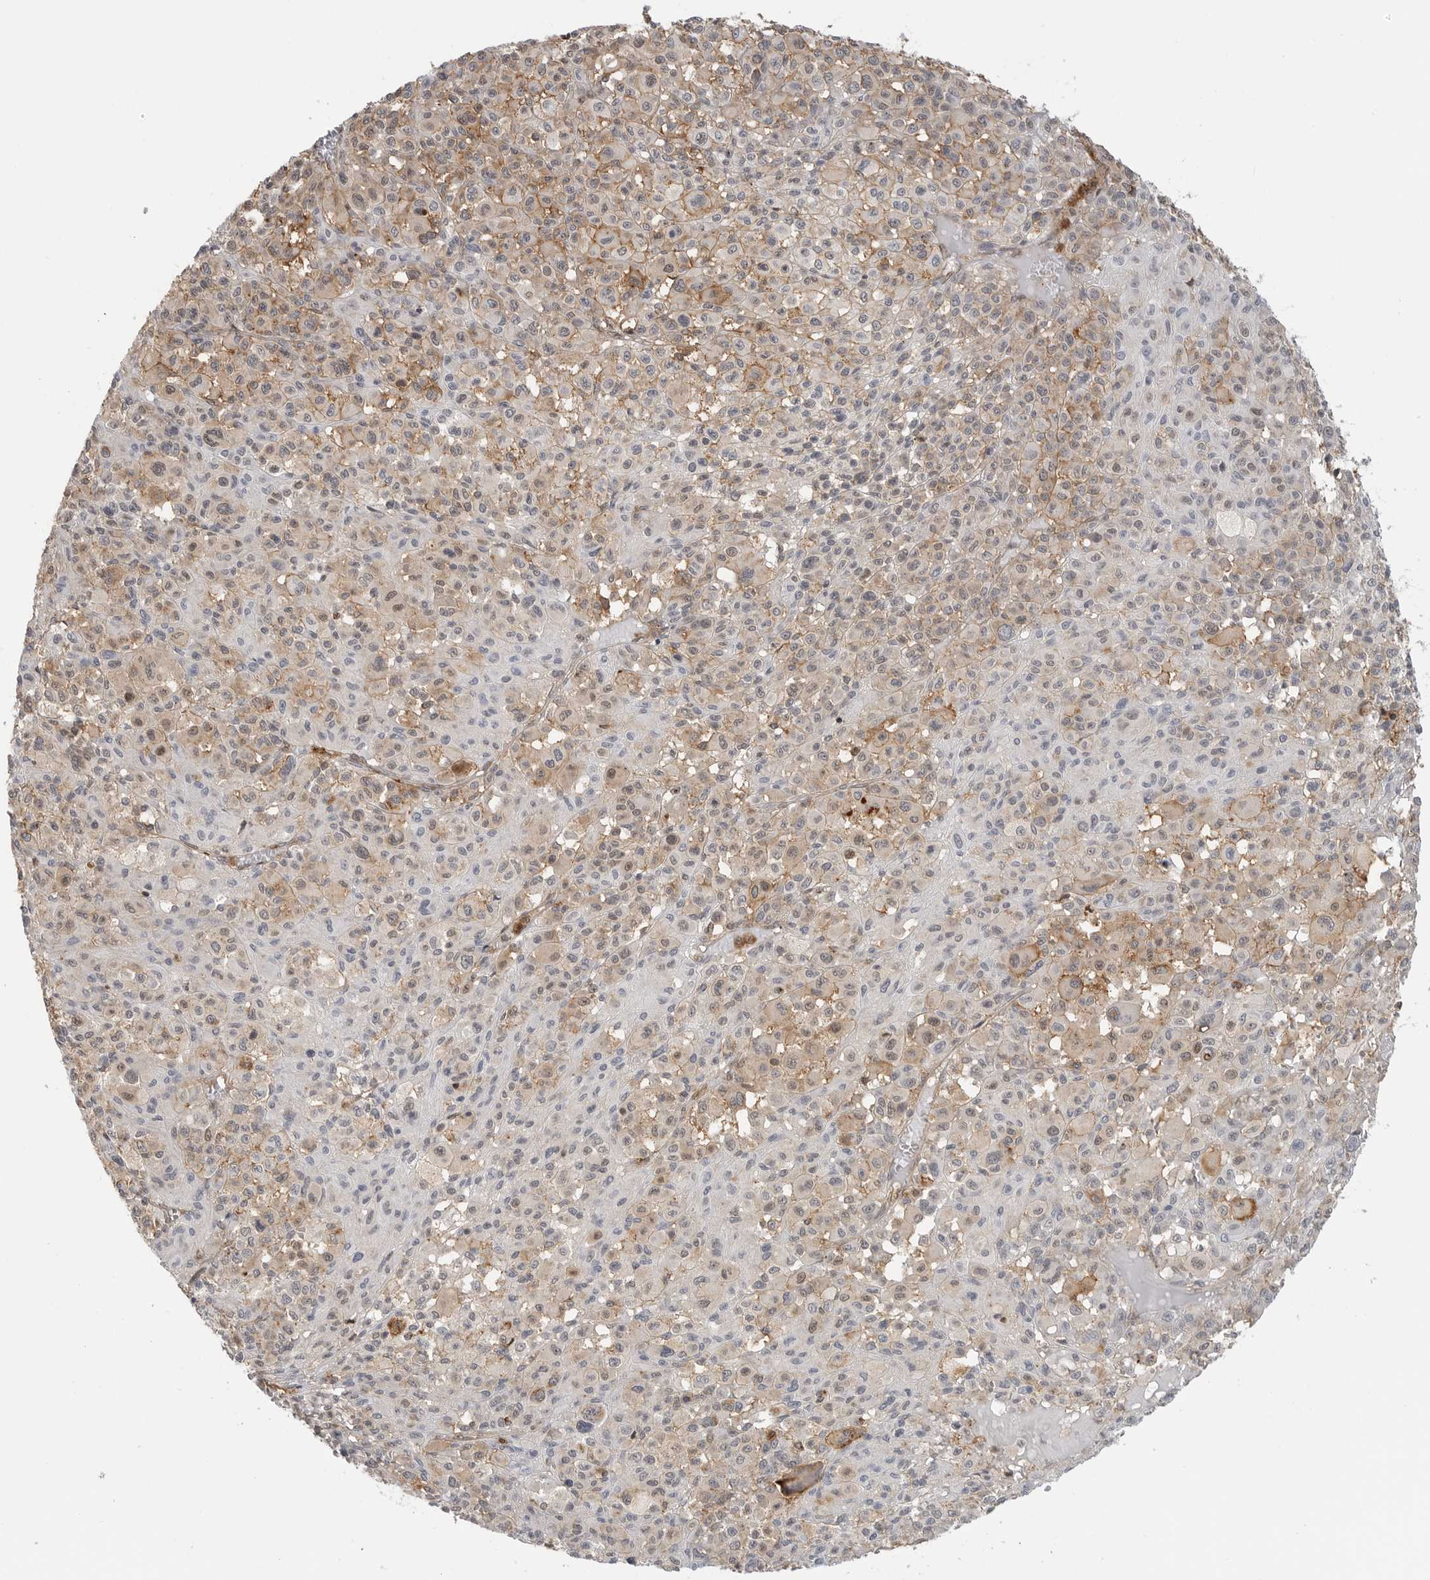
{"staining": {"intensity": "weak", "quantity": ">75%", "location": "cytoplasmic/membranous,nuclear"}, "tissue": "melanoma", "cell_type": "Tumor cells", "image_type": "cancer", "snomed": [{"axis": "morphology", "description": "Malignant melanoma, Metastatic site"}, {"axis": "topography", "description": "Skin"}], "caption": "Immunohistochemistry (DAB (3,3'-diaminobenzidine)) staining of melanoma reveals weak cytoplasmic/membranous and nuclear protein expression in approximately >75% of tumor cells. (IHC, brightfield microscopy, high magnification).", "gene": "ANXA11", "patient": {"sex": "female", "age": 74}}